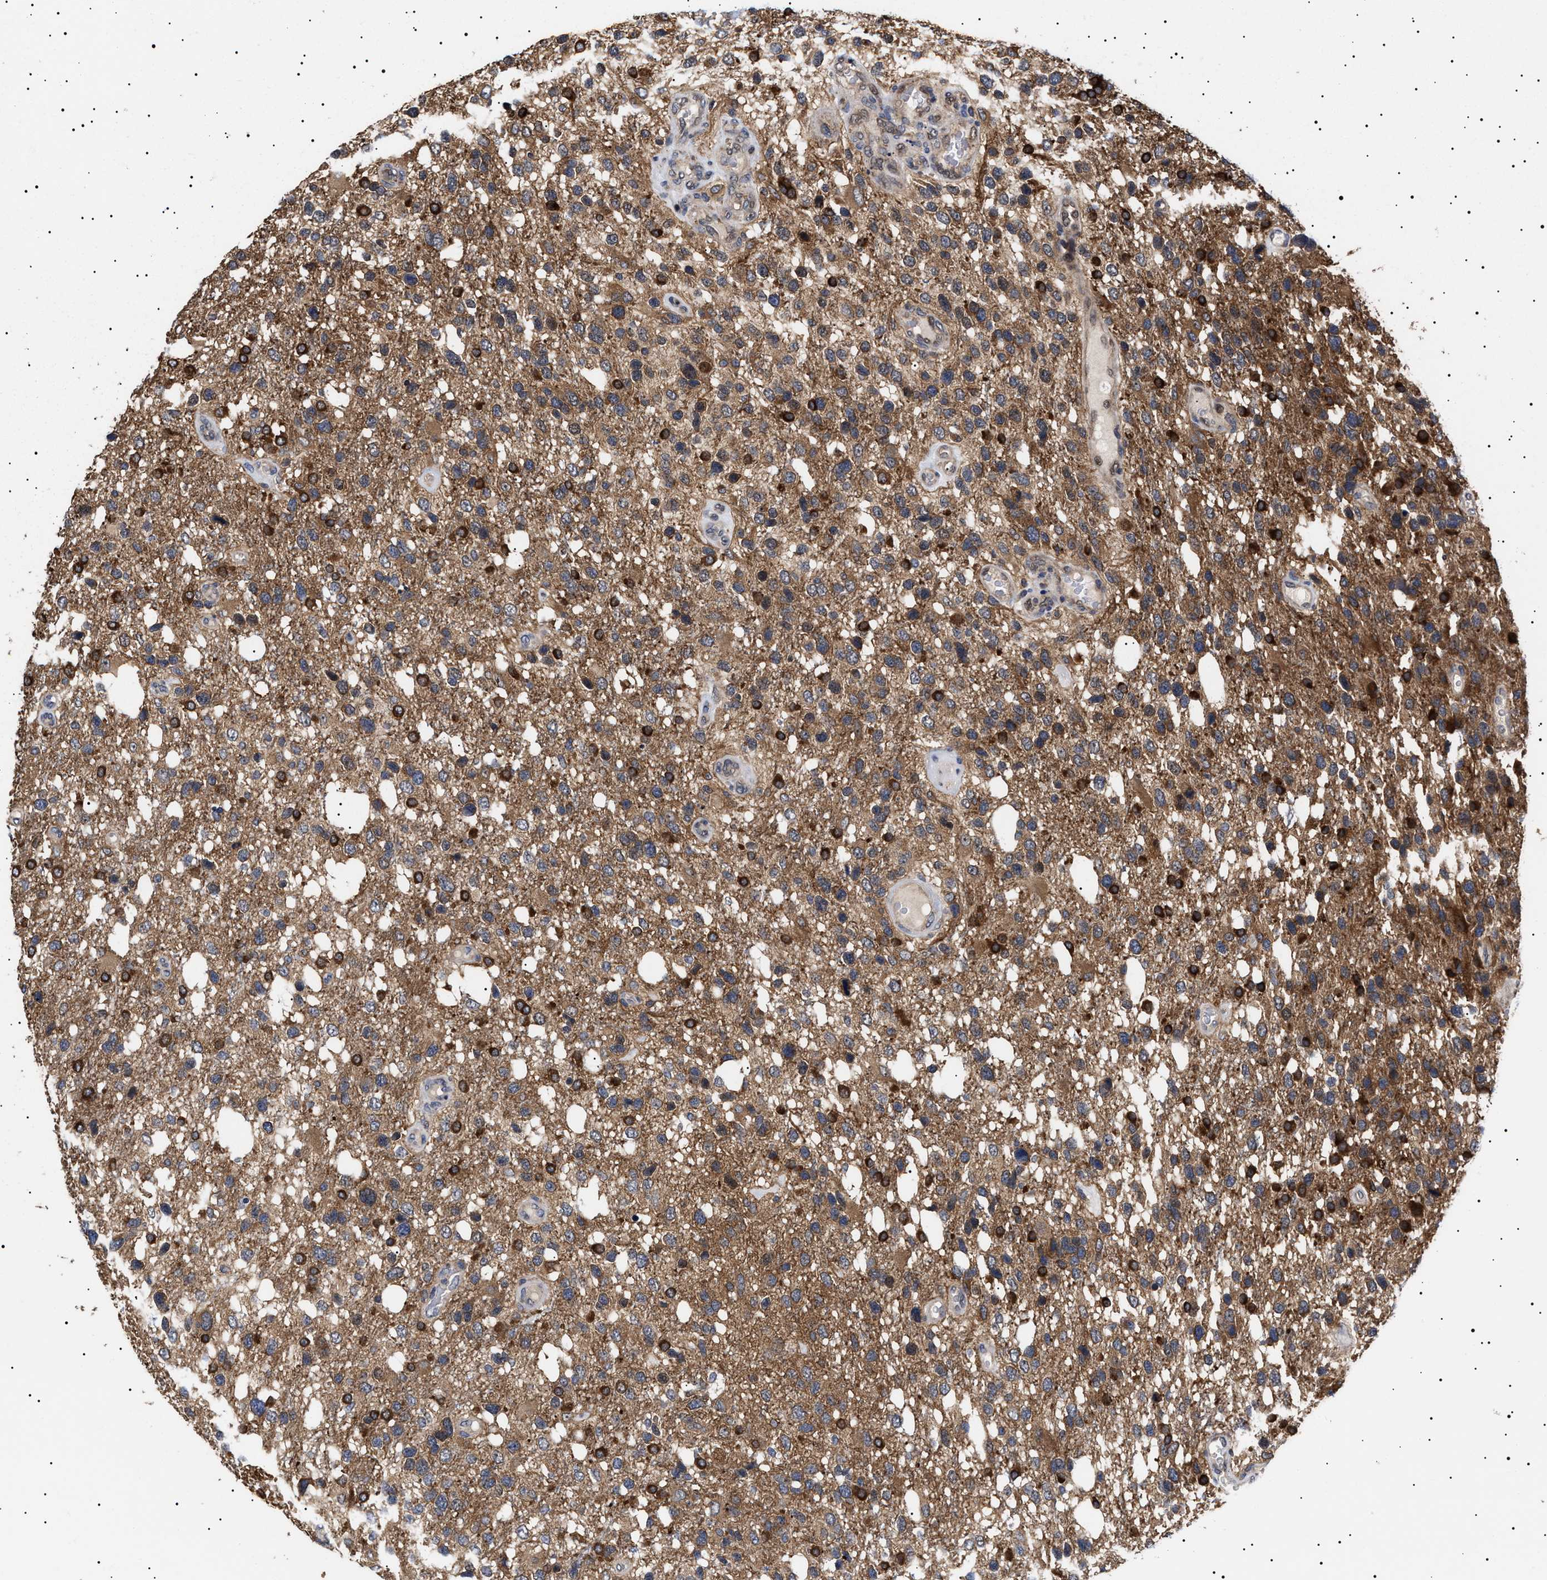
{"staining": {"intensity": "strong", "quantity": ">75%", "location": "cytoplasmic/membranous"}, "tissue": "glioma", "cell_type": "Tumor cells", "image_type": "cancer", "snomed": [{"axis": "morphology", "description": "Glioma, malignant, High grade"}, {"axis": "topography", "description": "Brain"}], "caption": "A brown stain shows strong cytoplasmic/membranous expression of a protein in human malignant high-grade glioma tumor cells.", "gene": "KRBA1", "patient": {"sex": "female", "age": 58}}